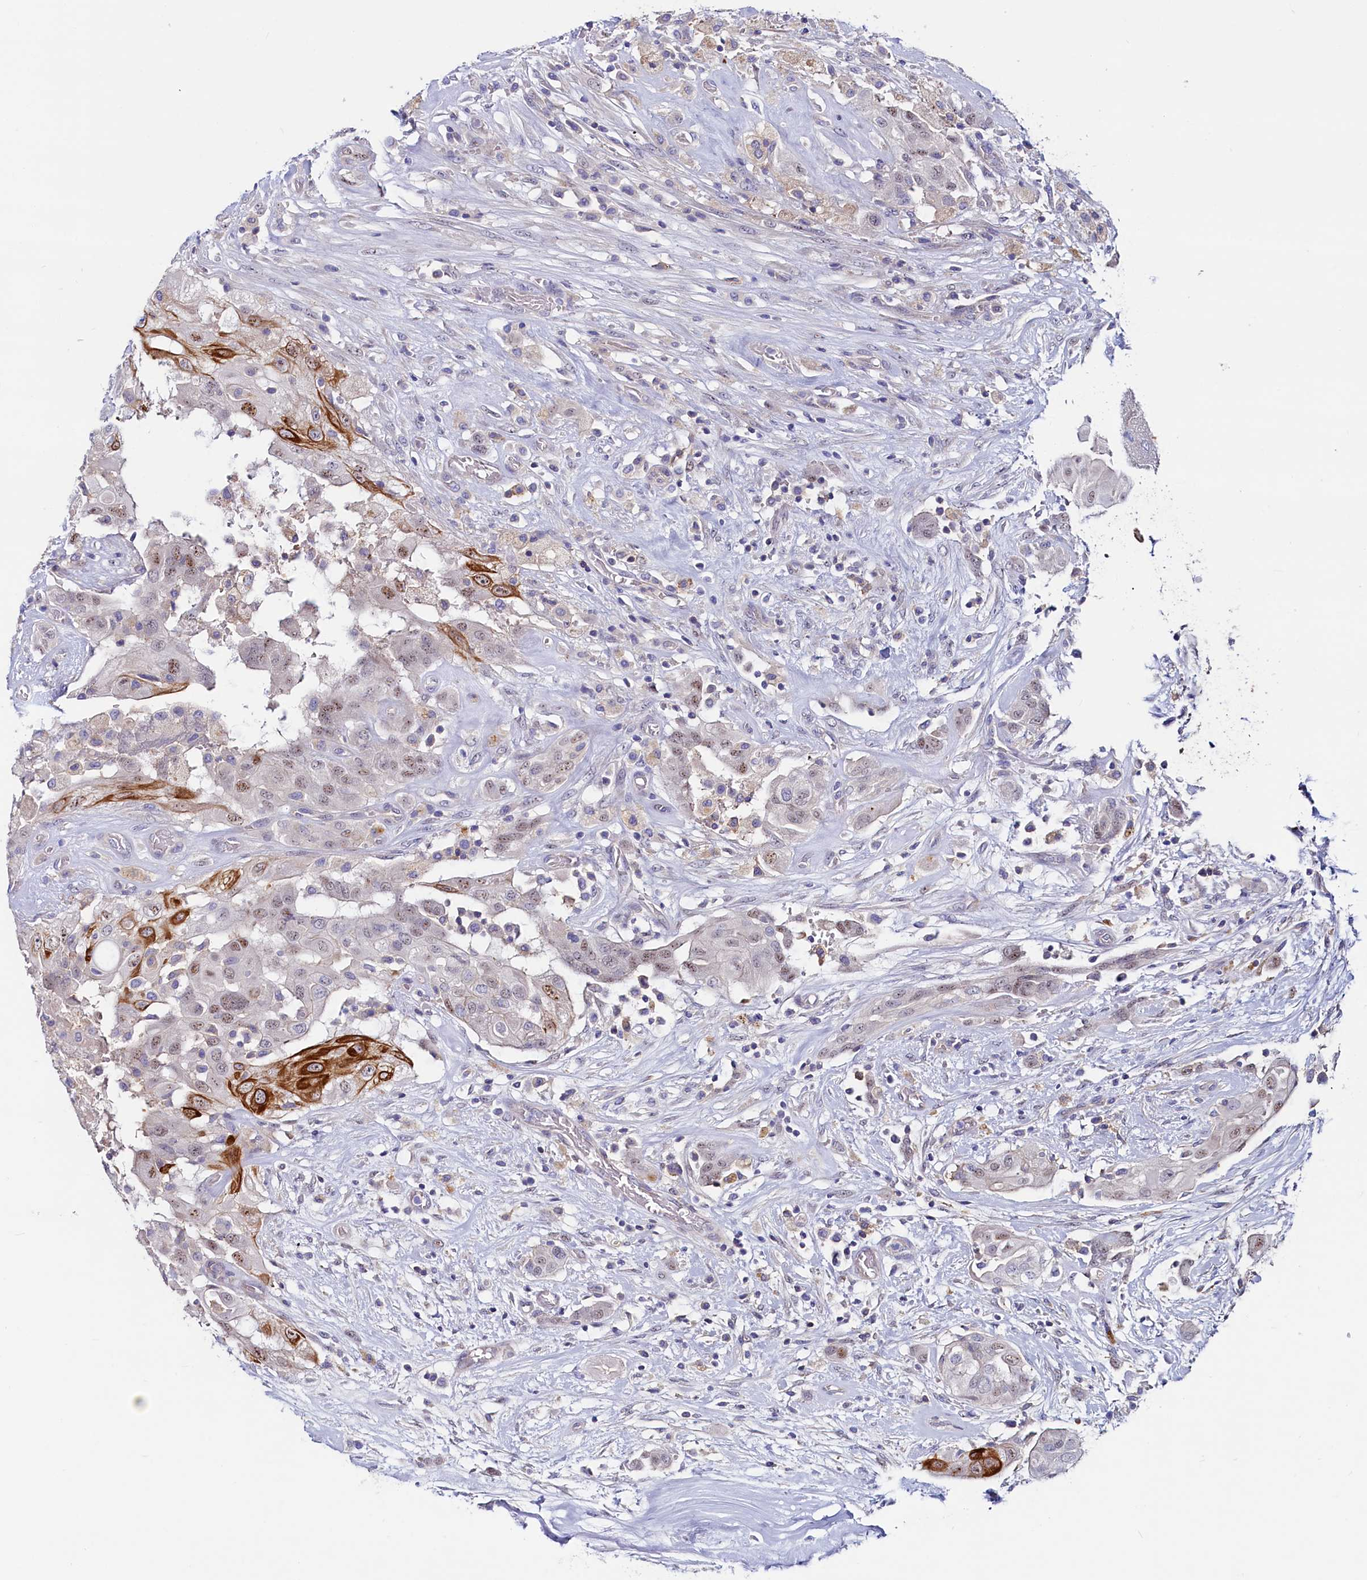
{"staining": {"intensity": "strong", "quantity": "<25%", "location": "cytoplasmic/membranous"}, "tissue": "thyroid cancer", "cell_type": "Tumor cells", "image_type": "cancer", "snomed": [{"axis": "morphology", "description": "Papillary adenocarcinoma, NOS"}, {"axis": "topography", "description": "Thyroid gland"}], "caption": "A histopathology image of thyroid cancer stained for a protein shows strong cytoplasmic/membranous brown staining in tumor cells. The staining was performed using DAB to visualize the protein expression in brown, while the nuclei were stained in blue with hematoxylin (Magnification: 20x).", "gene": "ASTE1", "patient": {"sex": "female", "age": 59}}